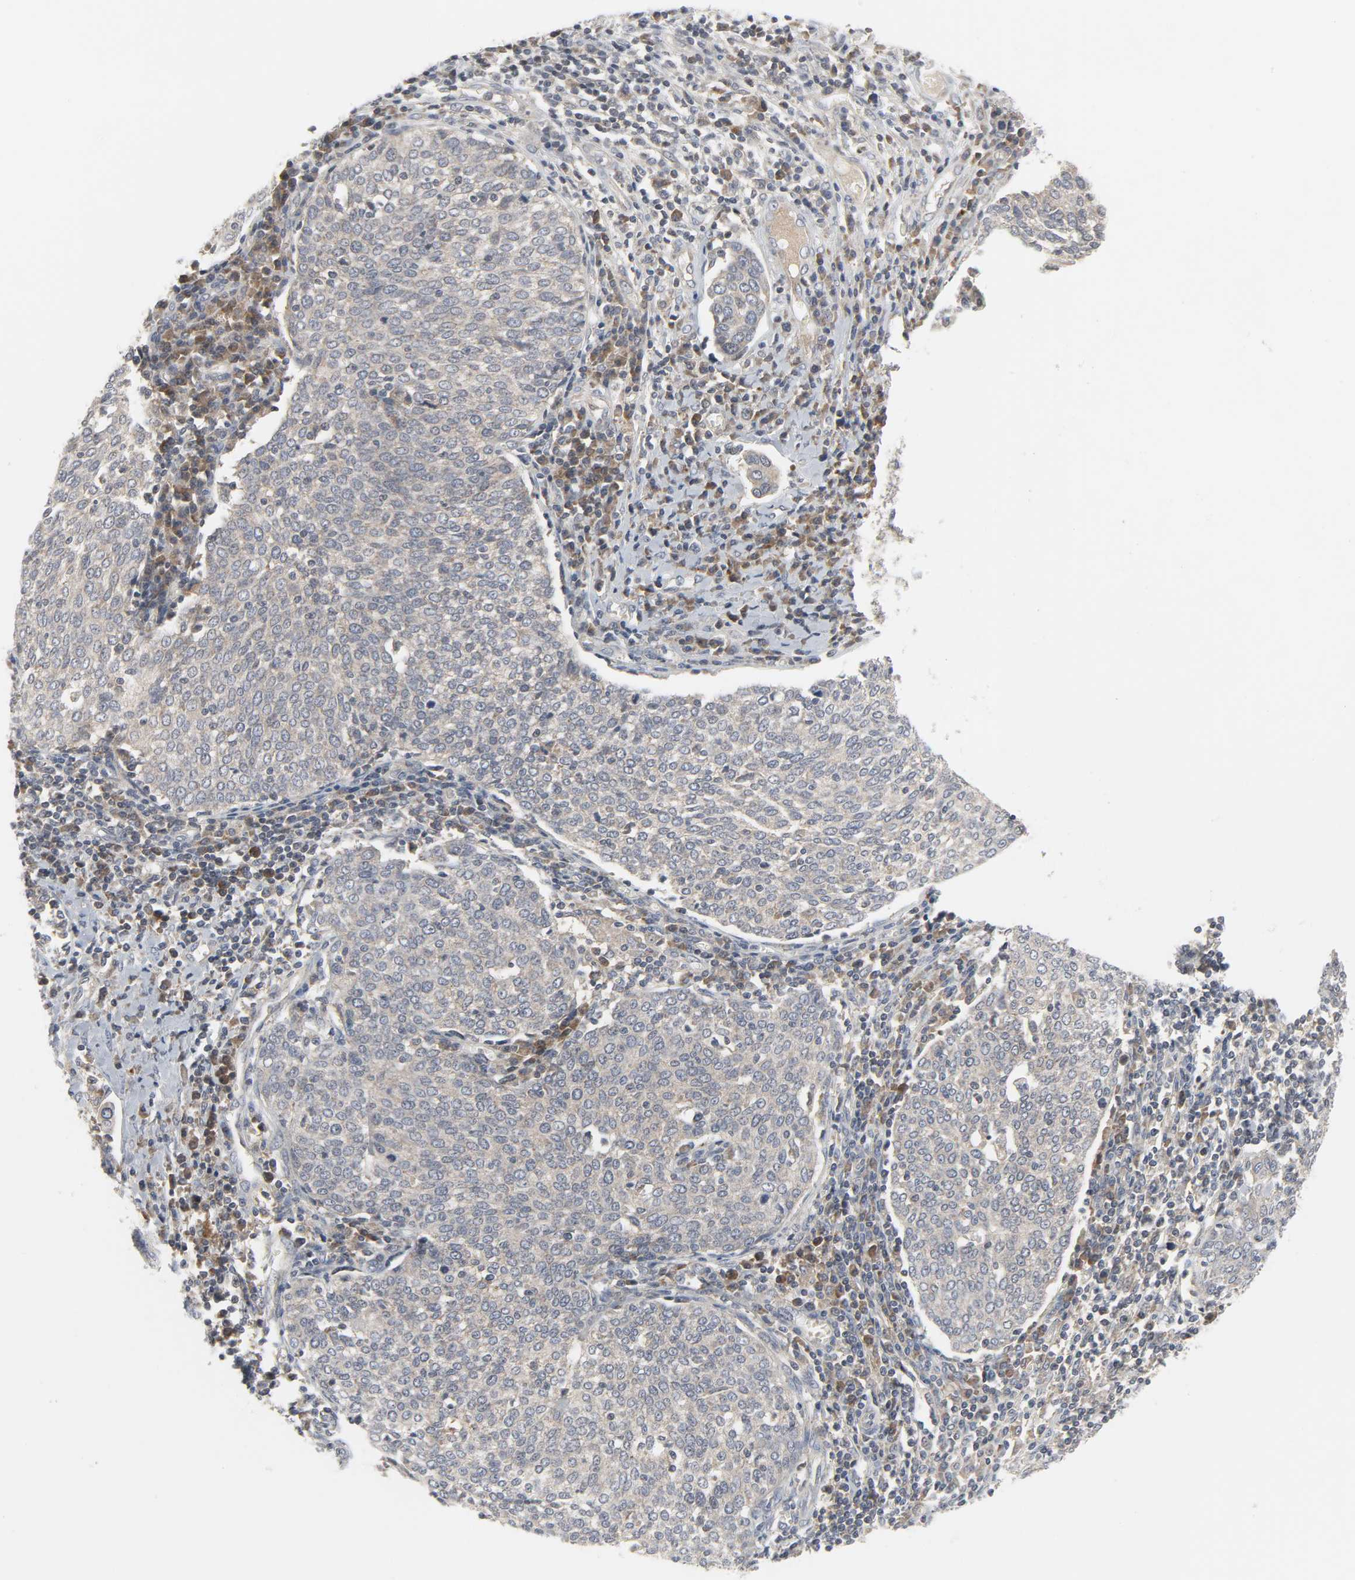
{"staining": {"intensity": "moderate", "quantity": ">75%", "location": "cytoplasmic/membranous"}, "tissue": "cervical cancer", "cell_type": "Tumor cells", "image_type": "cancer", "snomed": [{"axis": "morphology", "description": "Squamous cell carcinoma, NOS"}, {"axis": "topography", "description": "Cervix"}], "caption": "Tumor cells exhibit moderate cytoplasmic/membranous positivity in about >75% of cells in cervical cancer (squamous cell carcinoma).", "gene": "CLIP1", "patient": {"sex": "female", "age": 40}}